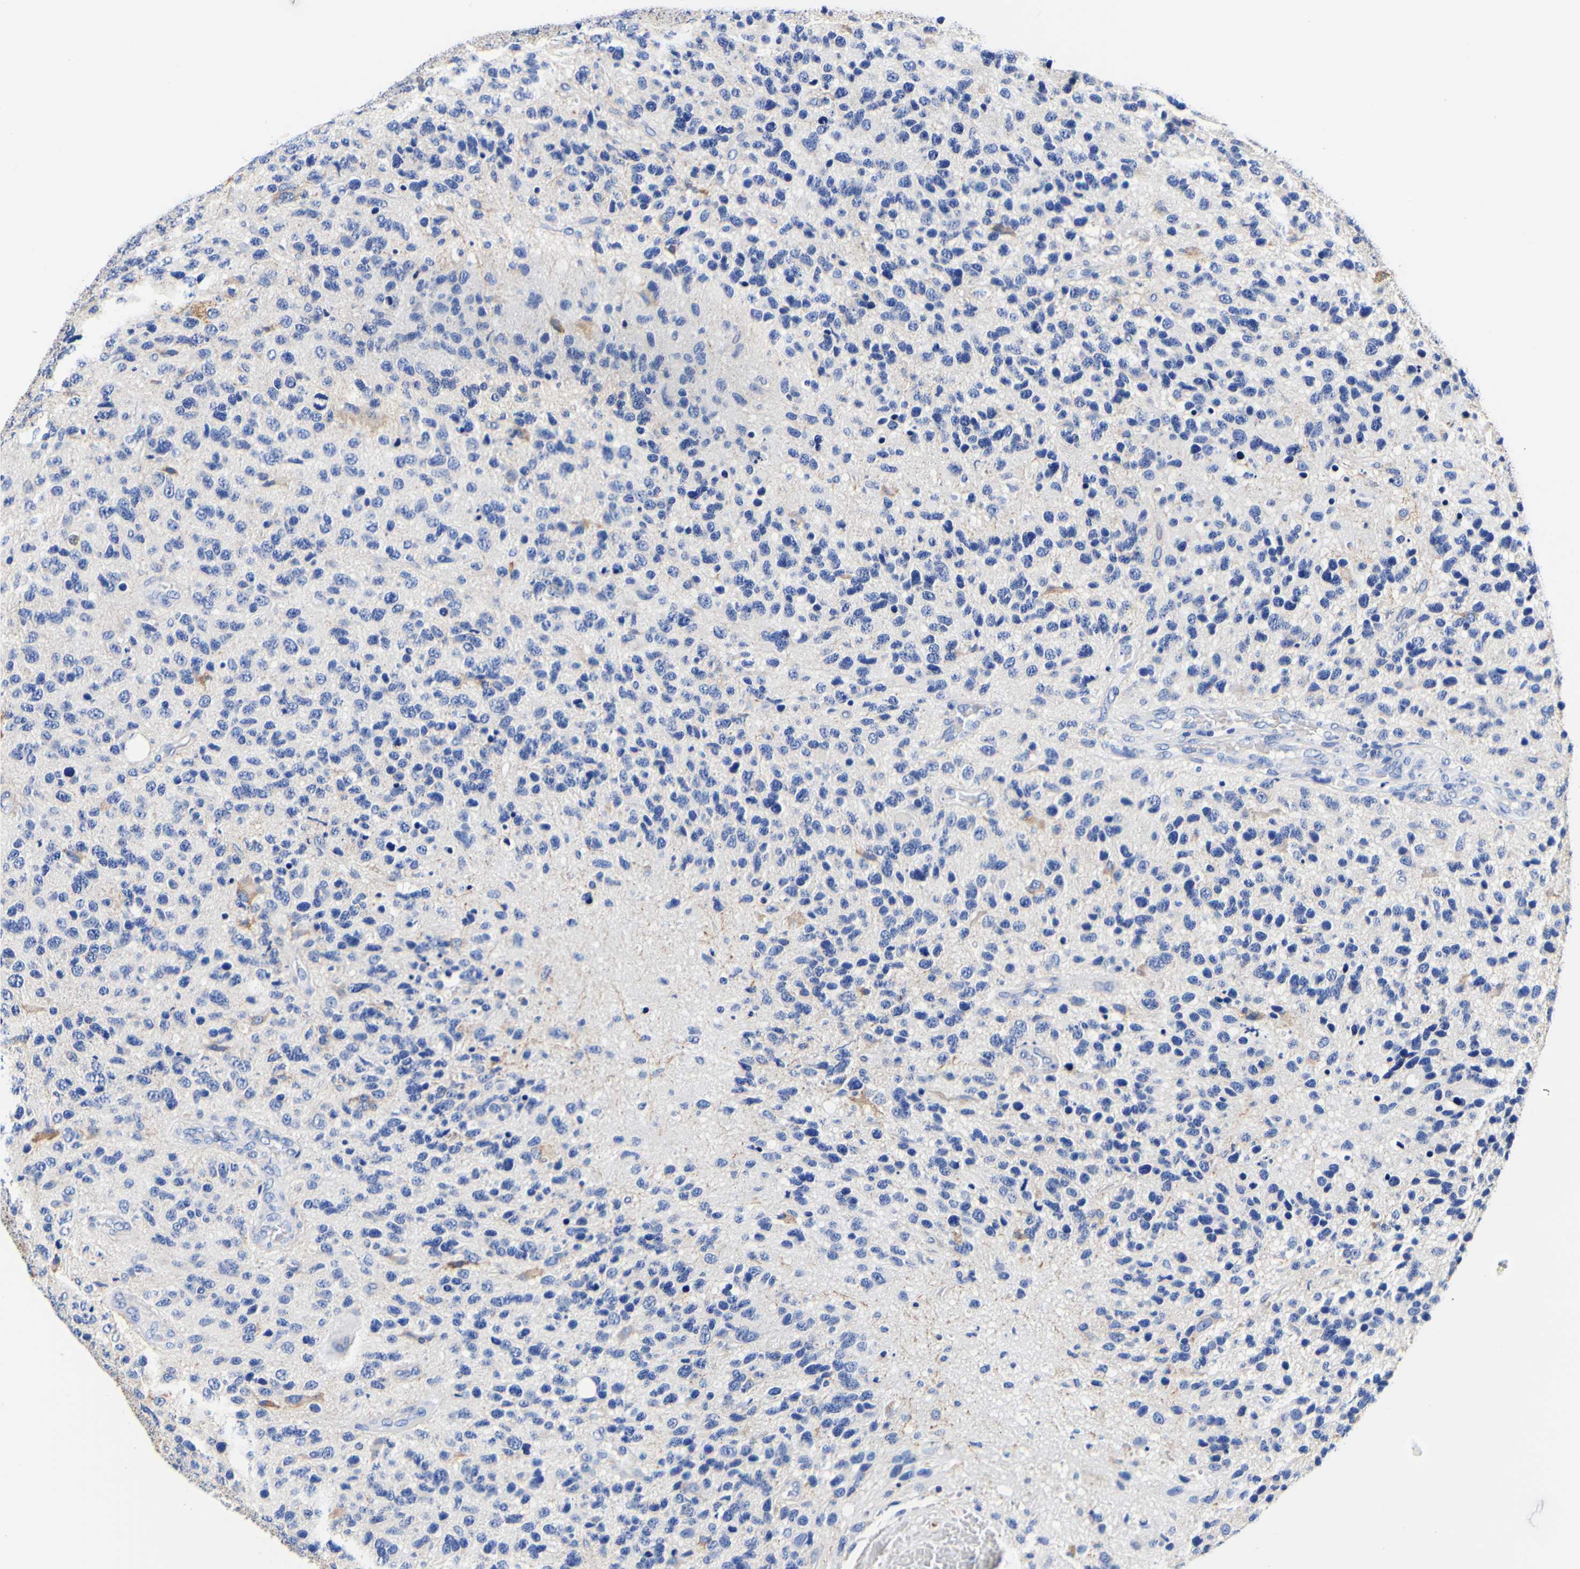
{"staining": {"intensity": "weak", "quantity": "<25%", "location": "cytoplasmic/membranous"}, "tissue": "glioma", "cell_type": "Tumor cells", "image_type": "cancer", "snomed": [{"axis": "morphology", "description": "Glioma, malignant, High grade"}, {"axis": "topography", "description": "Brain"}], "caption": "Immunohistochemistry (IHC) photomicrograph of neoplastic tissue: human glioma stained with DAB (3,3'-diaminobenzidine) exhibits no significant protein staining in tumor cells.", "gene": "CAMK4", "patient": {"sex": "female", "age": 58}}